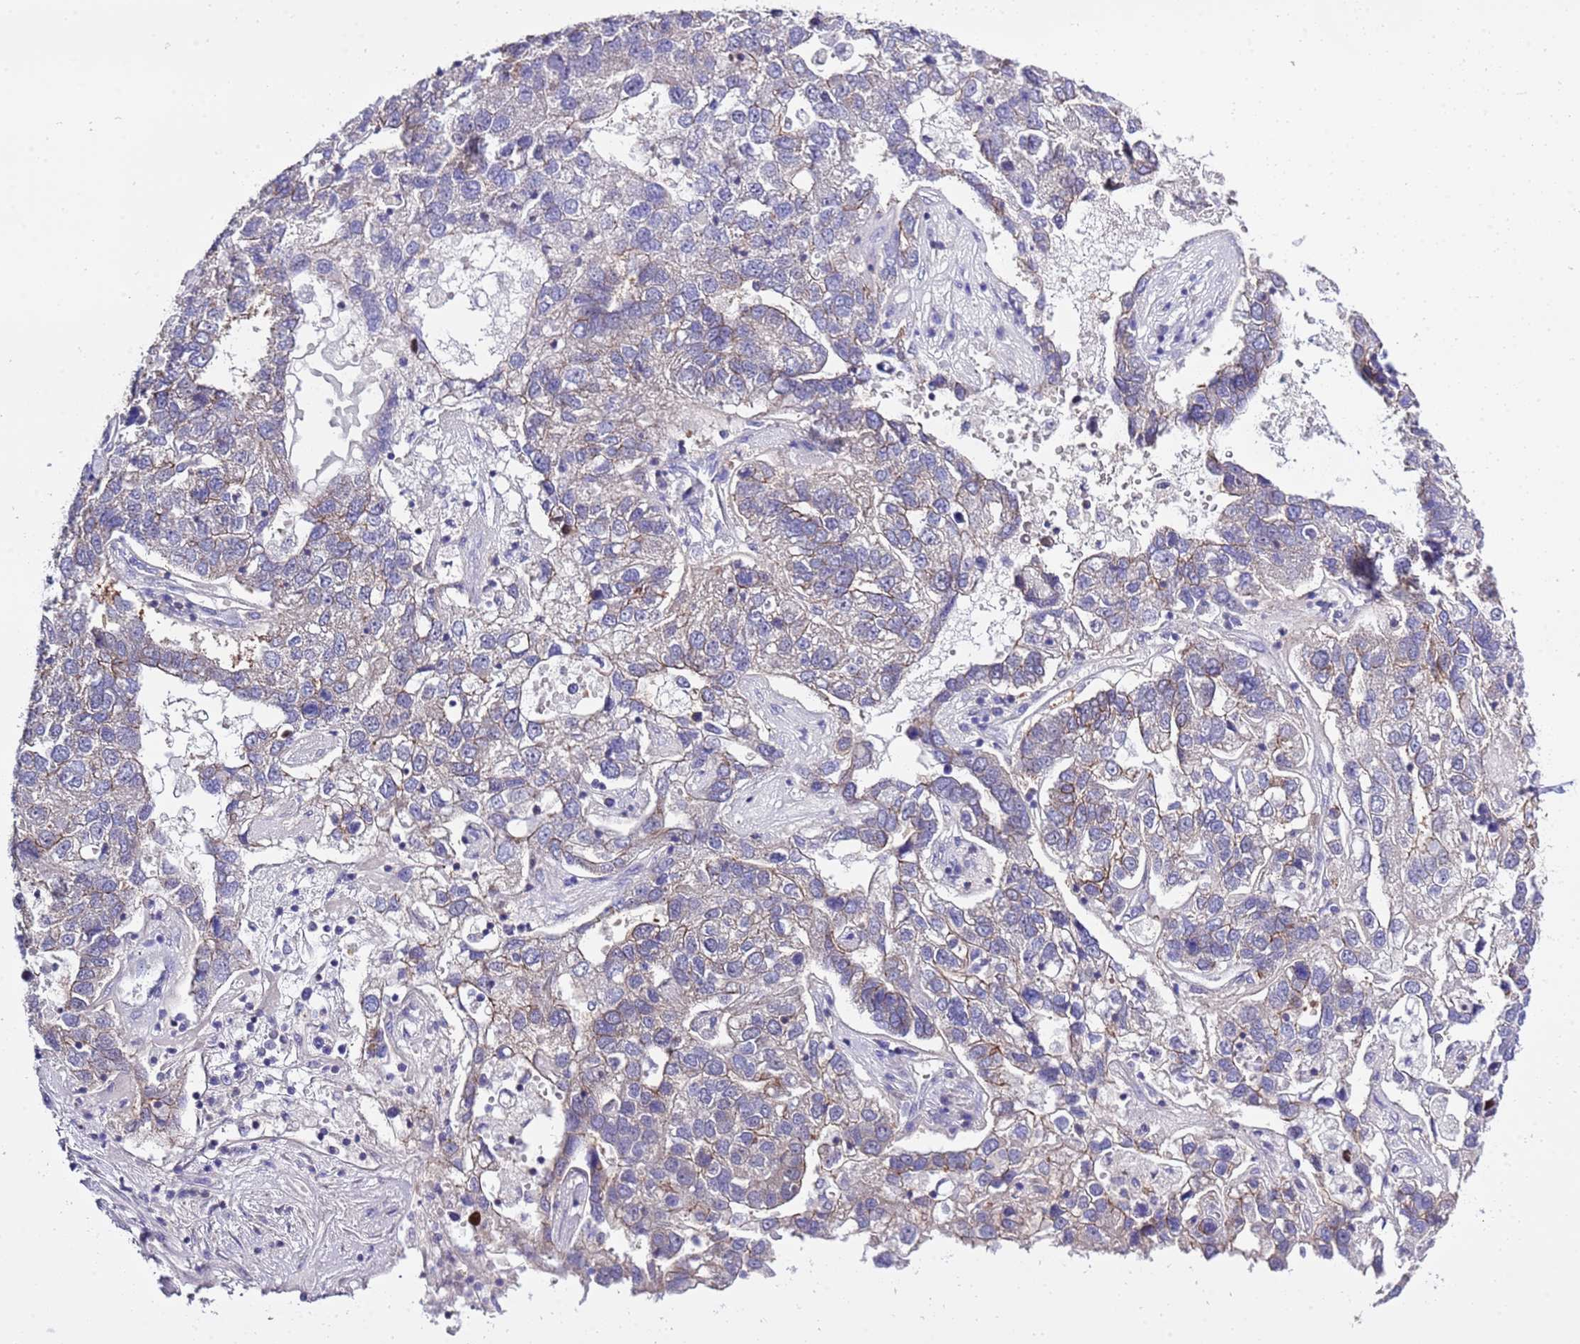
{"staining": {"intensity": "weak", "quantity": "<25%", "location": "cytoplasmic/membranous"}, "tissue": "pancreatic cancer", "cell_type": "Tumor cells", "image_type": "cancer", "snomed": [{"axis": "morphology", "description": "Adenocarcinoma, NOS"}, {"axis": "topography", "description": "Pancreas"}], "caption": "Tumor cells show no significant protein expression in pancreatic adenocarcinoma.", "gene": "STIP1", "patient": {"sex": "female", "age": 61}}